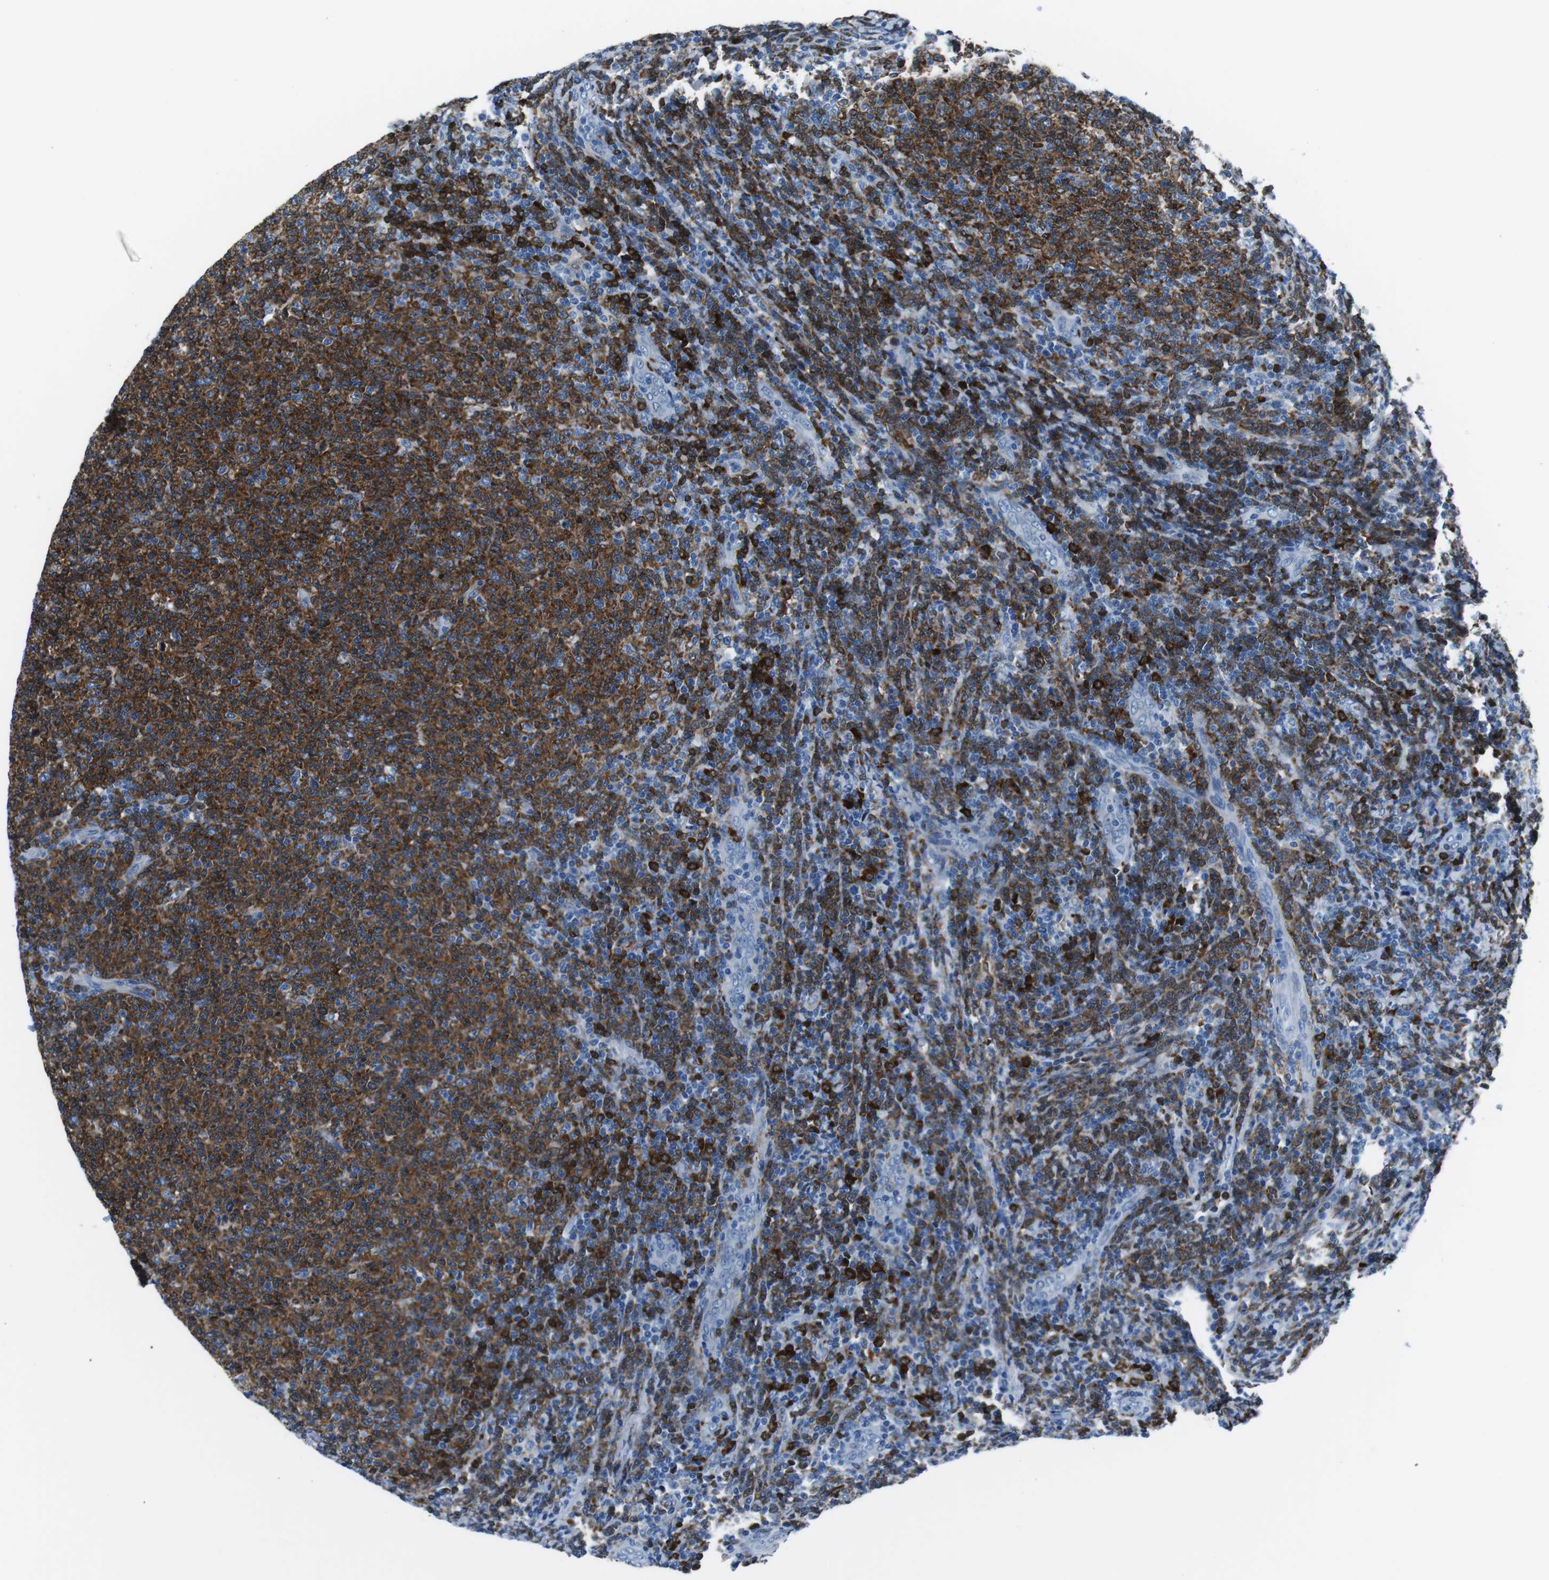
{"staining": {"intensity": "strong", "quantity": ">75%", "location": "cytoplasmic/membranous"}, "tissue": "lymphoma", "cell_type": "Tumor cells", "image_type": "cancer", "snomed": [{"axis": "morphology", "description": "Malignant lymphoma, non-Hodgkin's type, Low grade"}, {"axis": "topography", "description": "Lymph node"}], "caption": "DAB (3,3'-diaminobenzidine) immunohistochemical staining of malignant lymphoma, non-Hodgkin's type (low-grade) shows strong cytoplasmic/membranous protein expression in approximately >75% of tumor cells. (IHC, brightfield microscopy, high magnification).", "gene": "BLNK", "patient": {"sex": "male", "age": 66}}